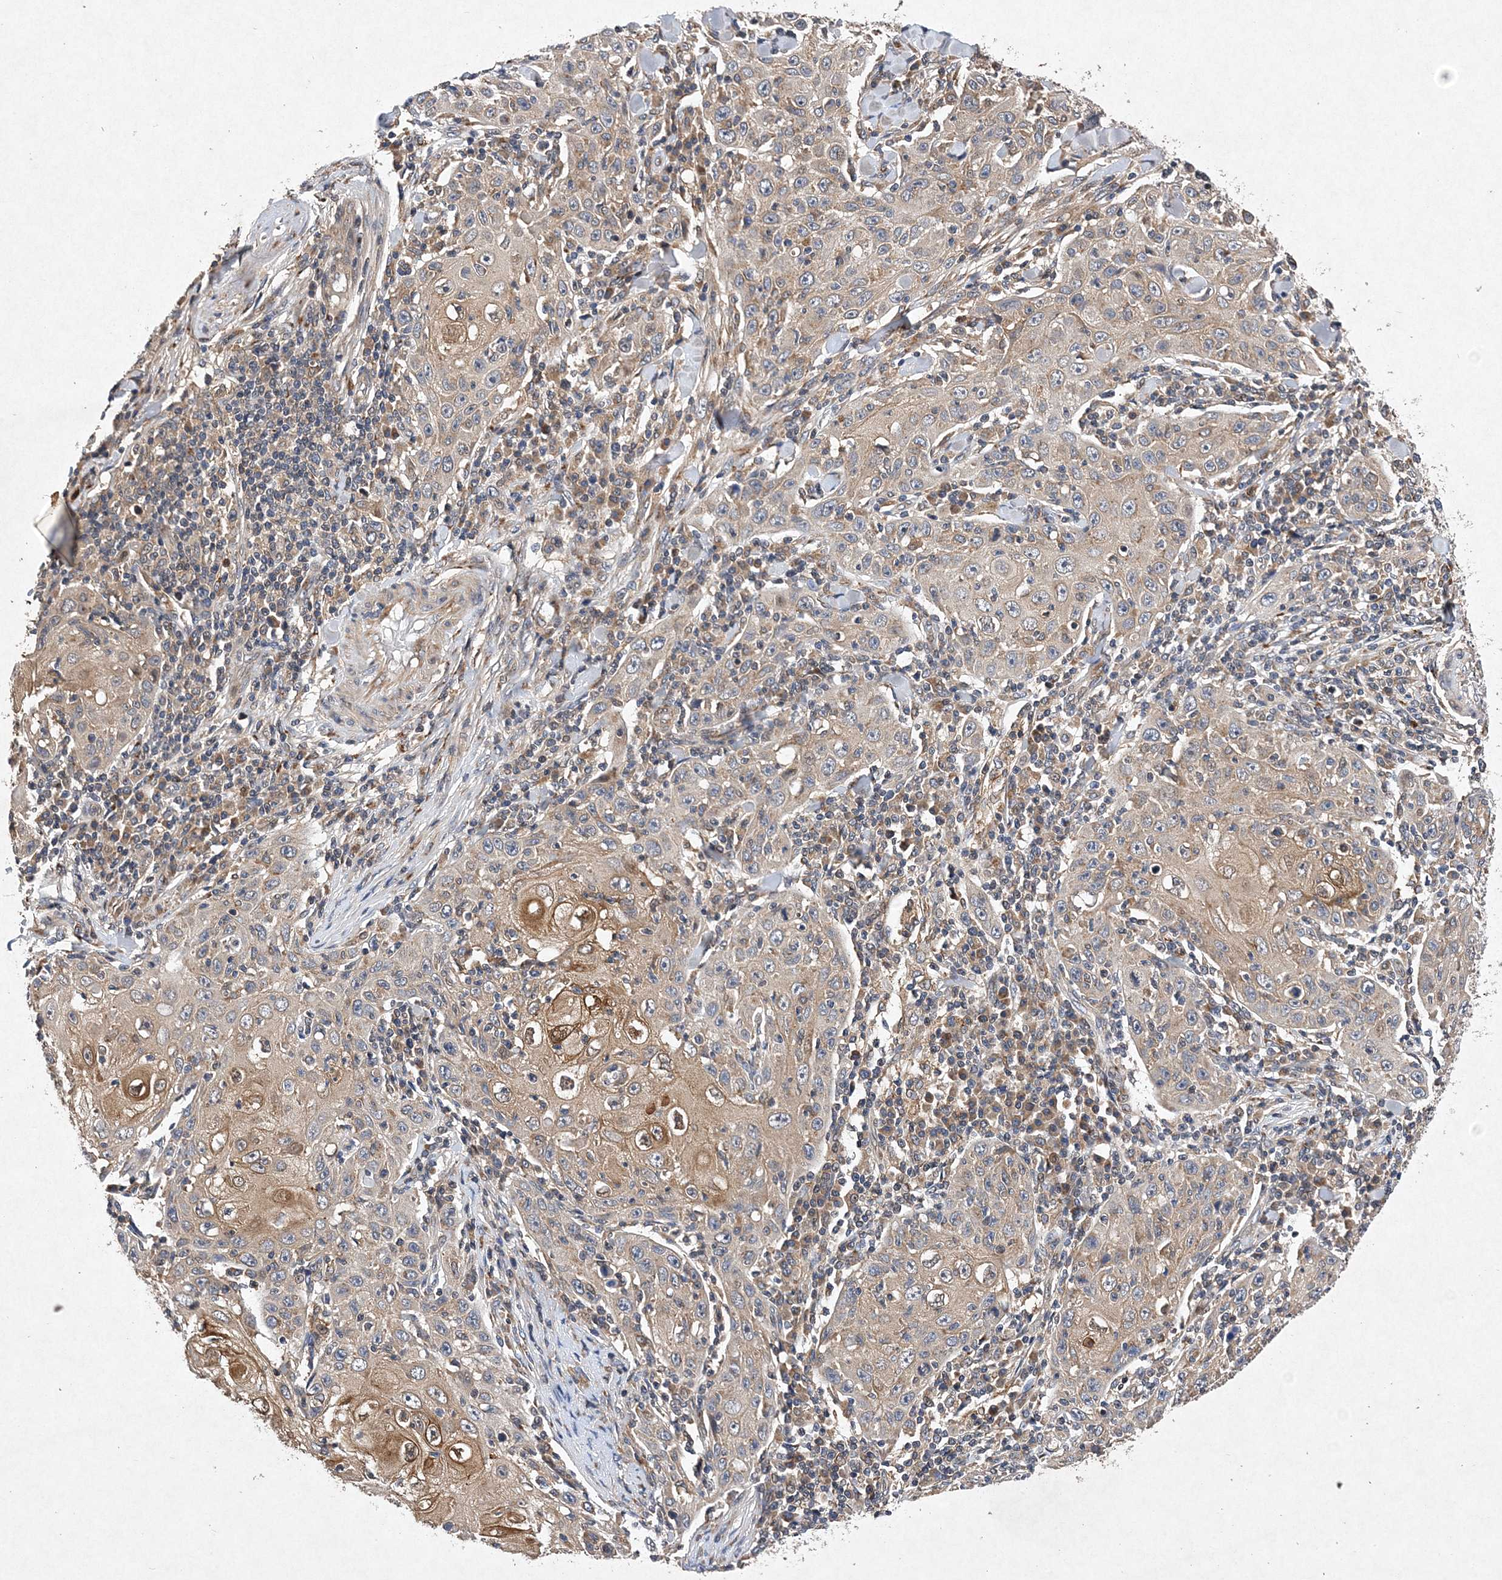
{"staining": {"intensity": "moderate", "quantity": "<25%", "location": "cytoplasmic/membranous"}, "tissue": "skin cancer", "cell_type": "Tumor cells", "image_type": "cancer", "snomed": [{"axis": "morphology", "description": "Squamous cell carcinoma, NOS"}, {"axis": "topography", "description": "Skin"}], "caption": "About <25% of tumor cells in human skin cancer reveal moderate cytoplasmic/membranous protein staining as visualized by brown immunohistochemical staining.", "gene": "PROSER1", "patient": {"sex": "female", "age": 88}}